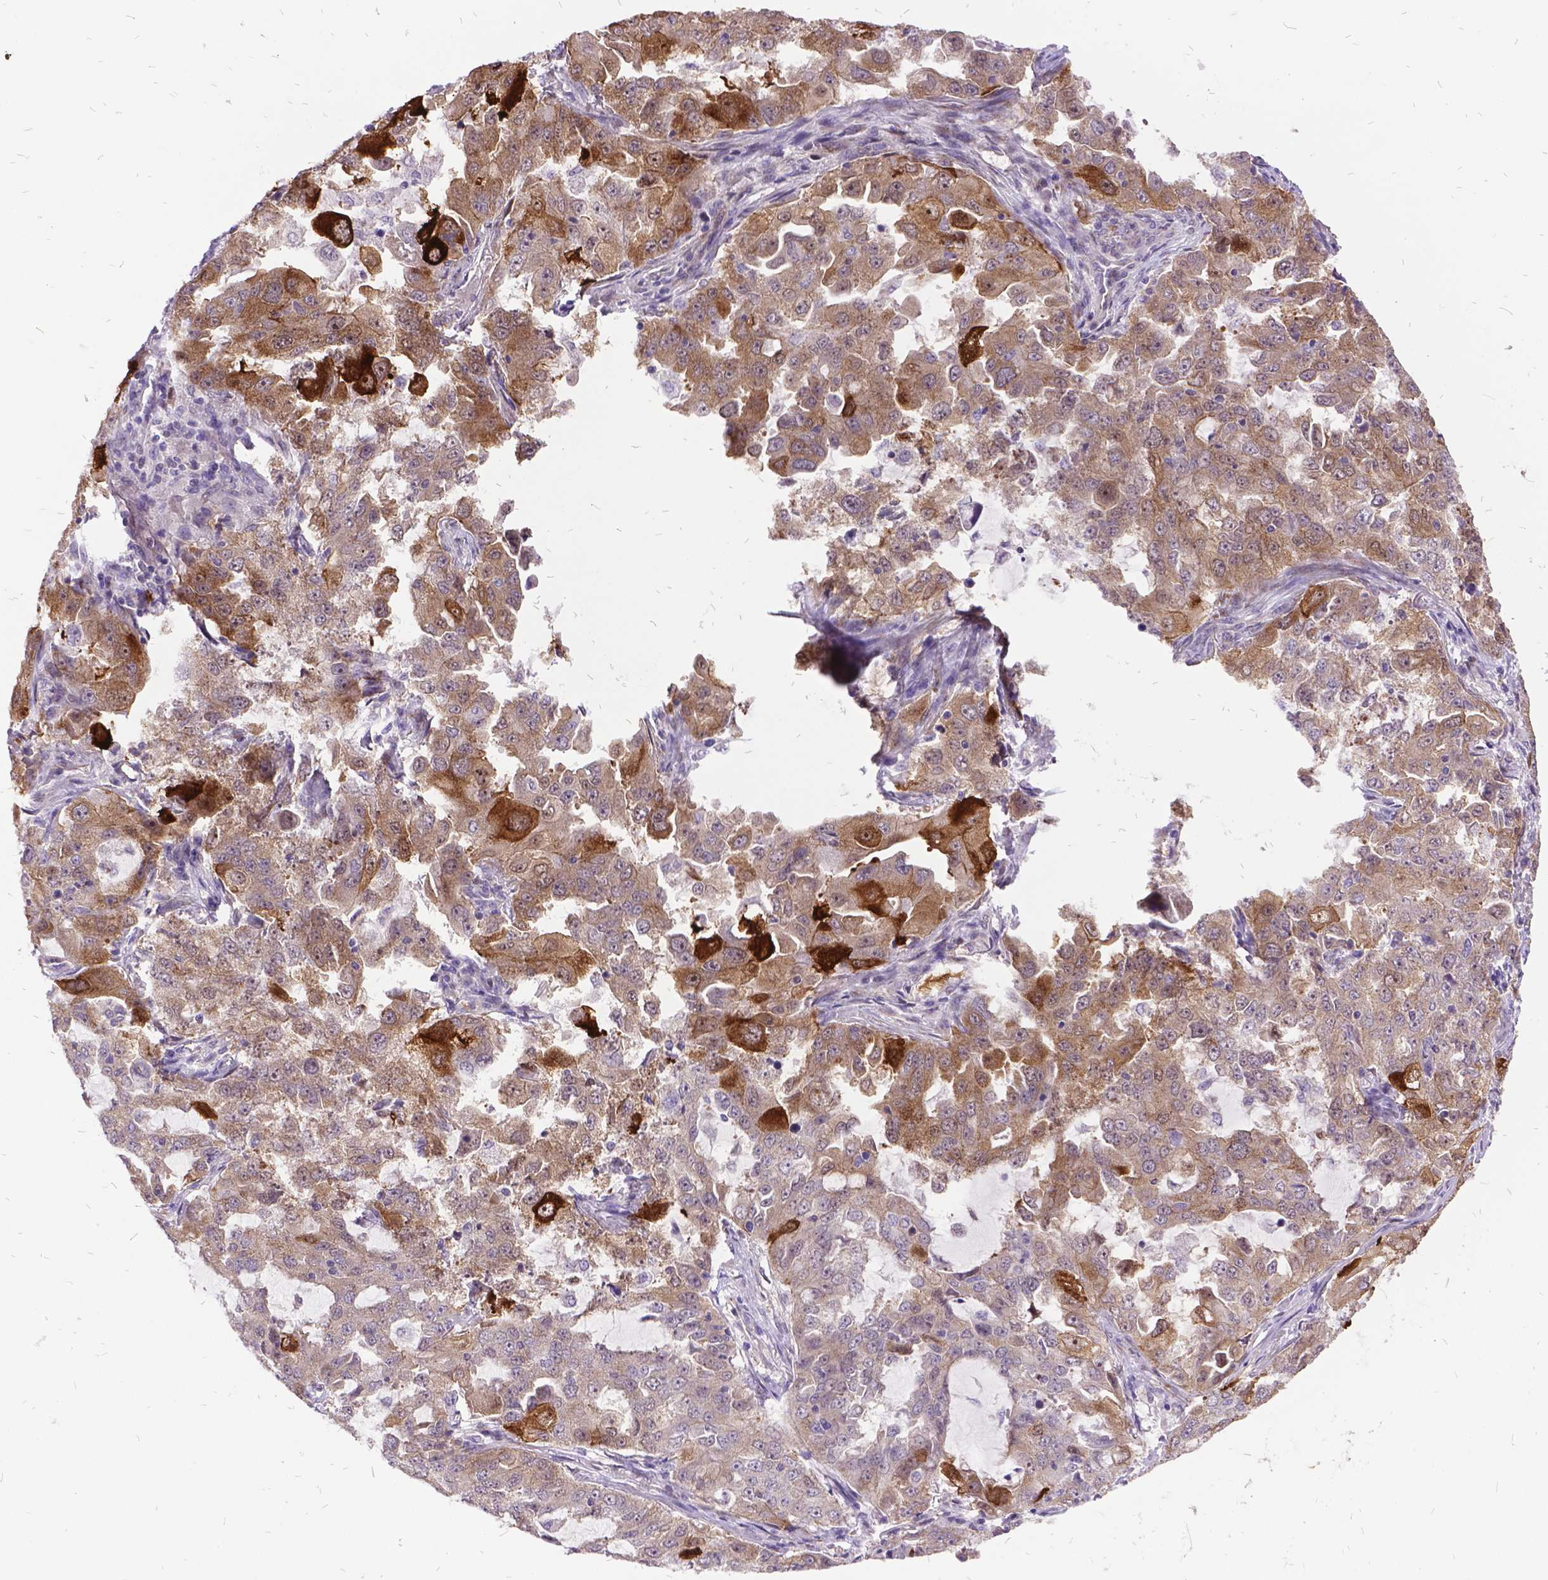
{"staining": {"intensity": "strong", "quantity": "<25%", "location": "cytoplasmic/membranous"}, "tissue": "lung cancer", "cell_type": "Tumor cells", "image_type": "cancer", "snomed": [{"axis": "morphology", "description": "Adenocarcinoma, NOS"}, {"axis": "topography", "description": "Lung"}], "caption": "This photomicrograph displays immunohistochemistry (IHC) staining of human adenocarcinoma (lung), with medium strong cytoplasmic/membranous expression in approximately <25% of tumor cells.", "gene": "GRB7", "patient": {"sex": "female", "age": 61}}